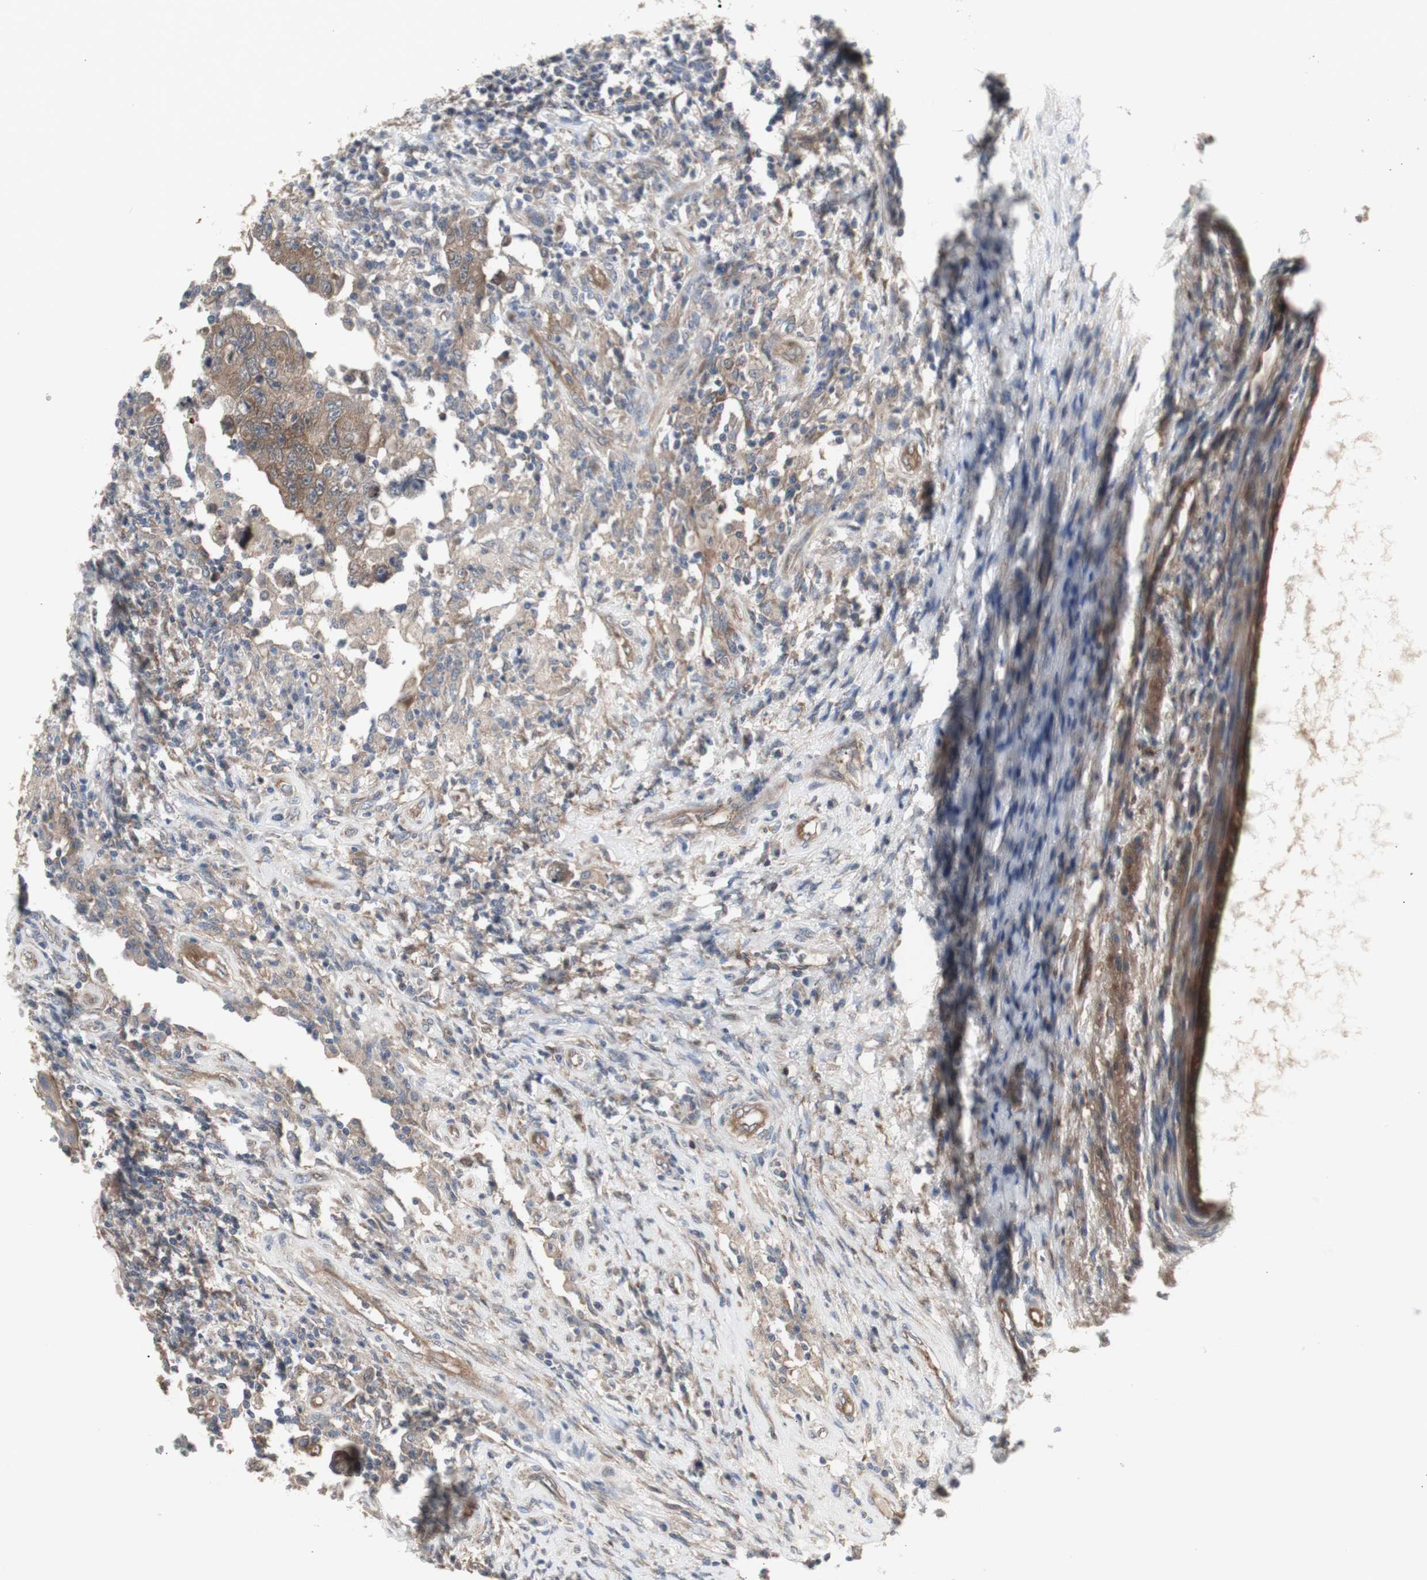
{"staining": {"intensity": "moderate", "quantity": ">75%", "location": "cytoplasmic/membranous"}, "tissue": "testis cancer", "cell_type": "Tumor cells", "image_type": "cancer", "snomed": [{"axis": "morphology", "description": "Carcinoma, Embryonal, NOS"}, {"axis": "topography", "description": "Testis"}], "caption": "Moderate cytoplasmic/membranous protein expression is identified in about >75% of tumor cells in testis embryonal carcinoma. The staining was performed using DAB to visualize the protein expression in brown, while the nuclei were stained in blue with hematoxylin (Magnification: 20x).", "gene": "CHURC1-FNTB", "patient": {"sex": "male", "age": 26}}